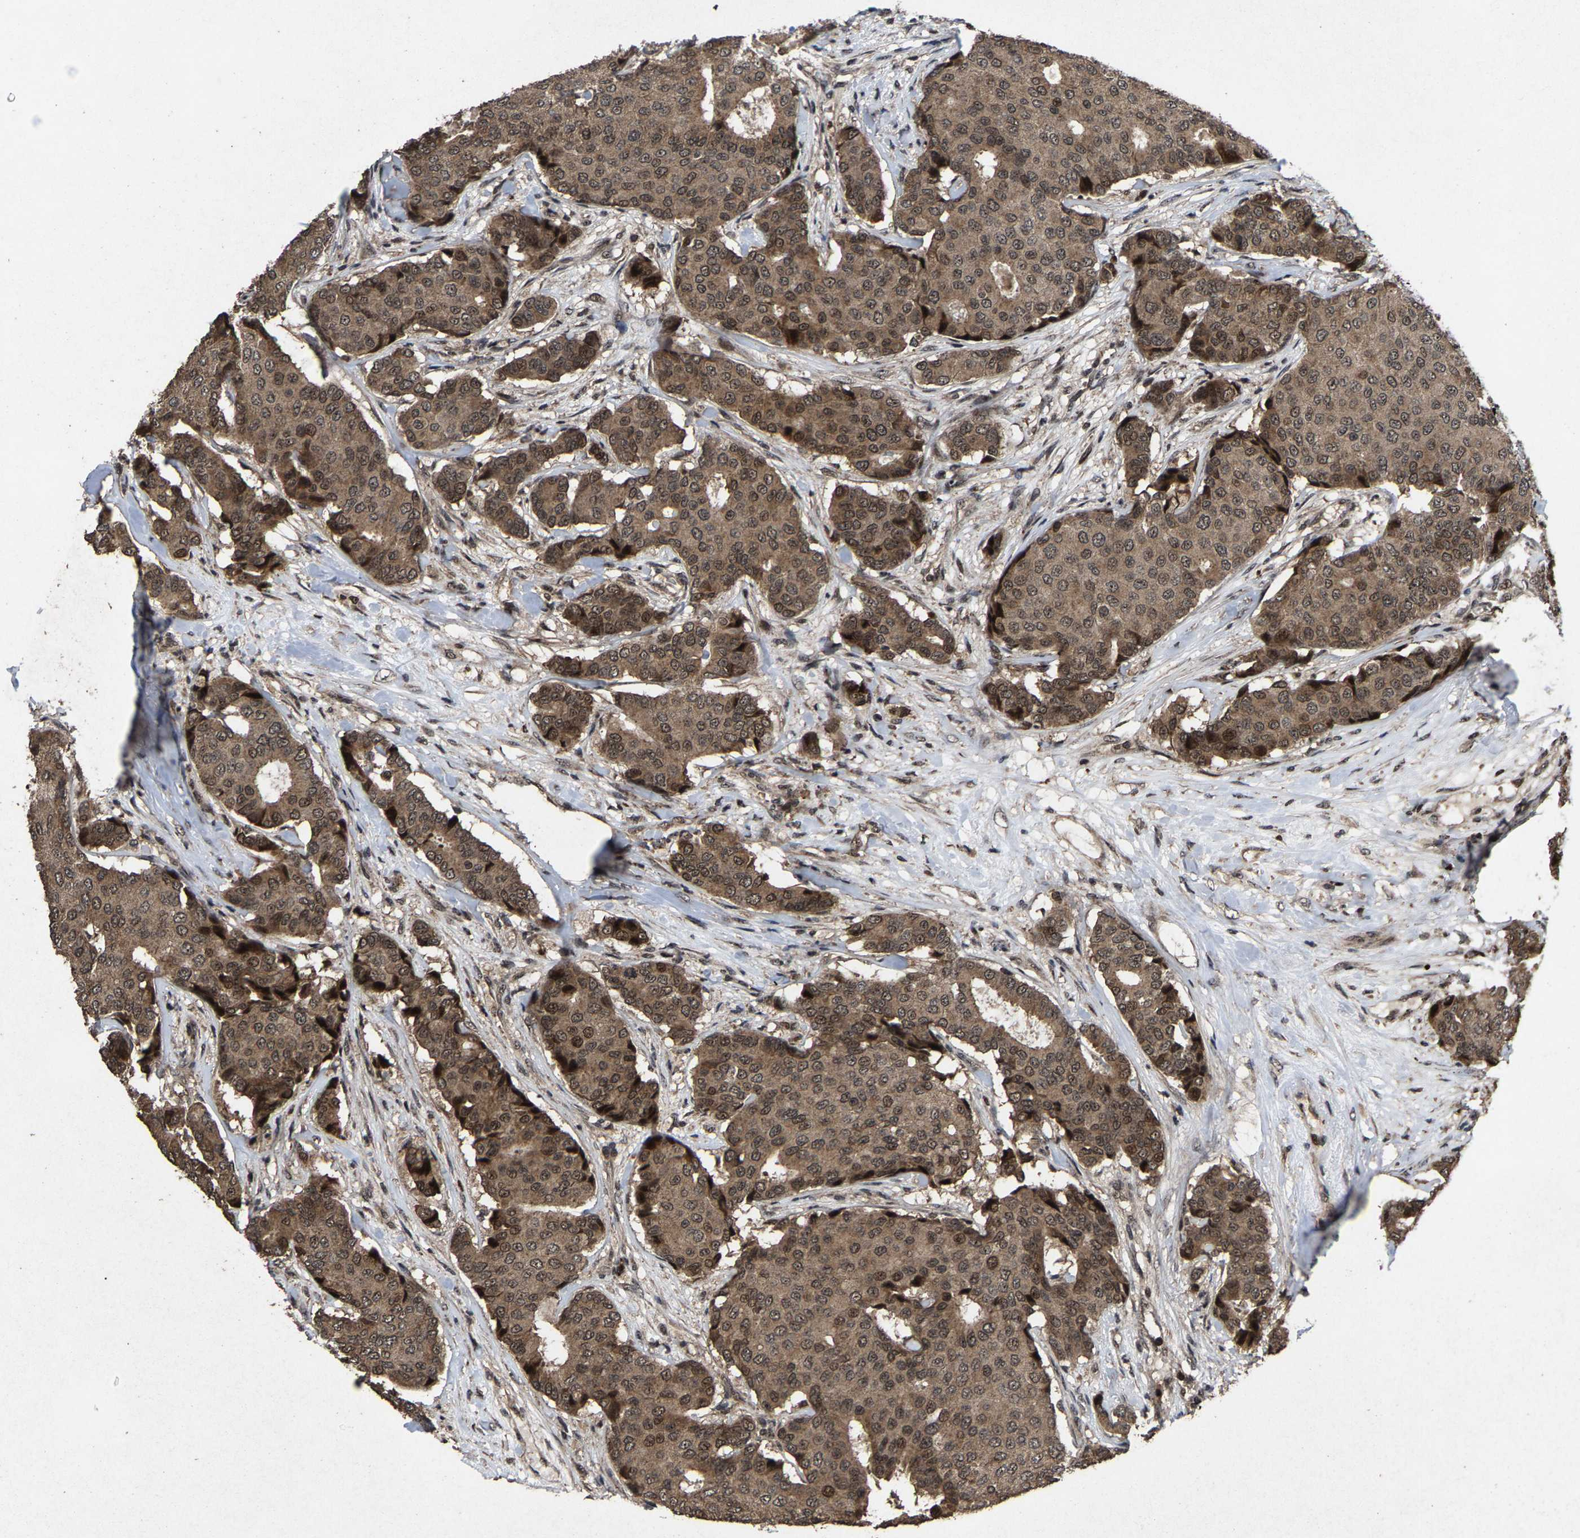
{"staining": {"intensity": "moderate", "quantity": ">75%", "location": "cytoplasmic/membranous,nuclear"}, "tissue": "breast cancer", "cell_type": "Tumor cells", "image_type": "cancer", "snomed": [{"axis": "morphology", "description": "Duct carcinoma"}, {"axis": "topography", "description": "Breast"}], "caption": "Immunohistochemistry micrograph of neoplastic tissue: intraductal carcinoma (breast) stained using immunohistochemistry (IHC) shows medium levels of moderate protein expression localized specifically in the cytoplasmic/membranous and nuclear of tumor cells, appearing as a cytoplasmic/membranous and nuclear brown color.", "gene": "HAUS6", "patient": {"sex": "female", "age": 75}}